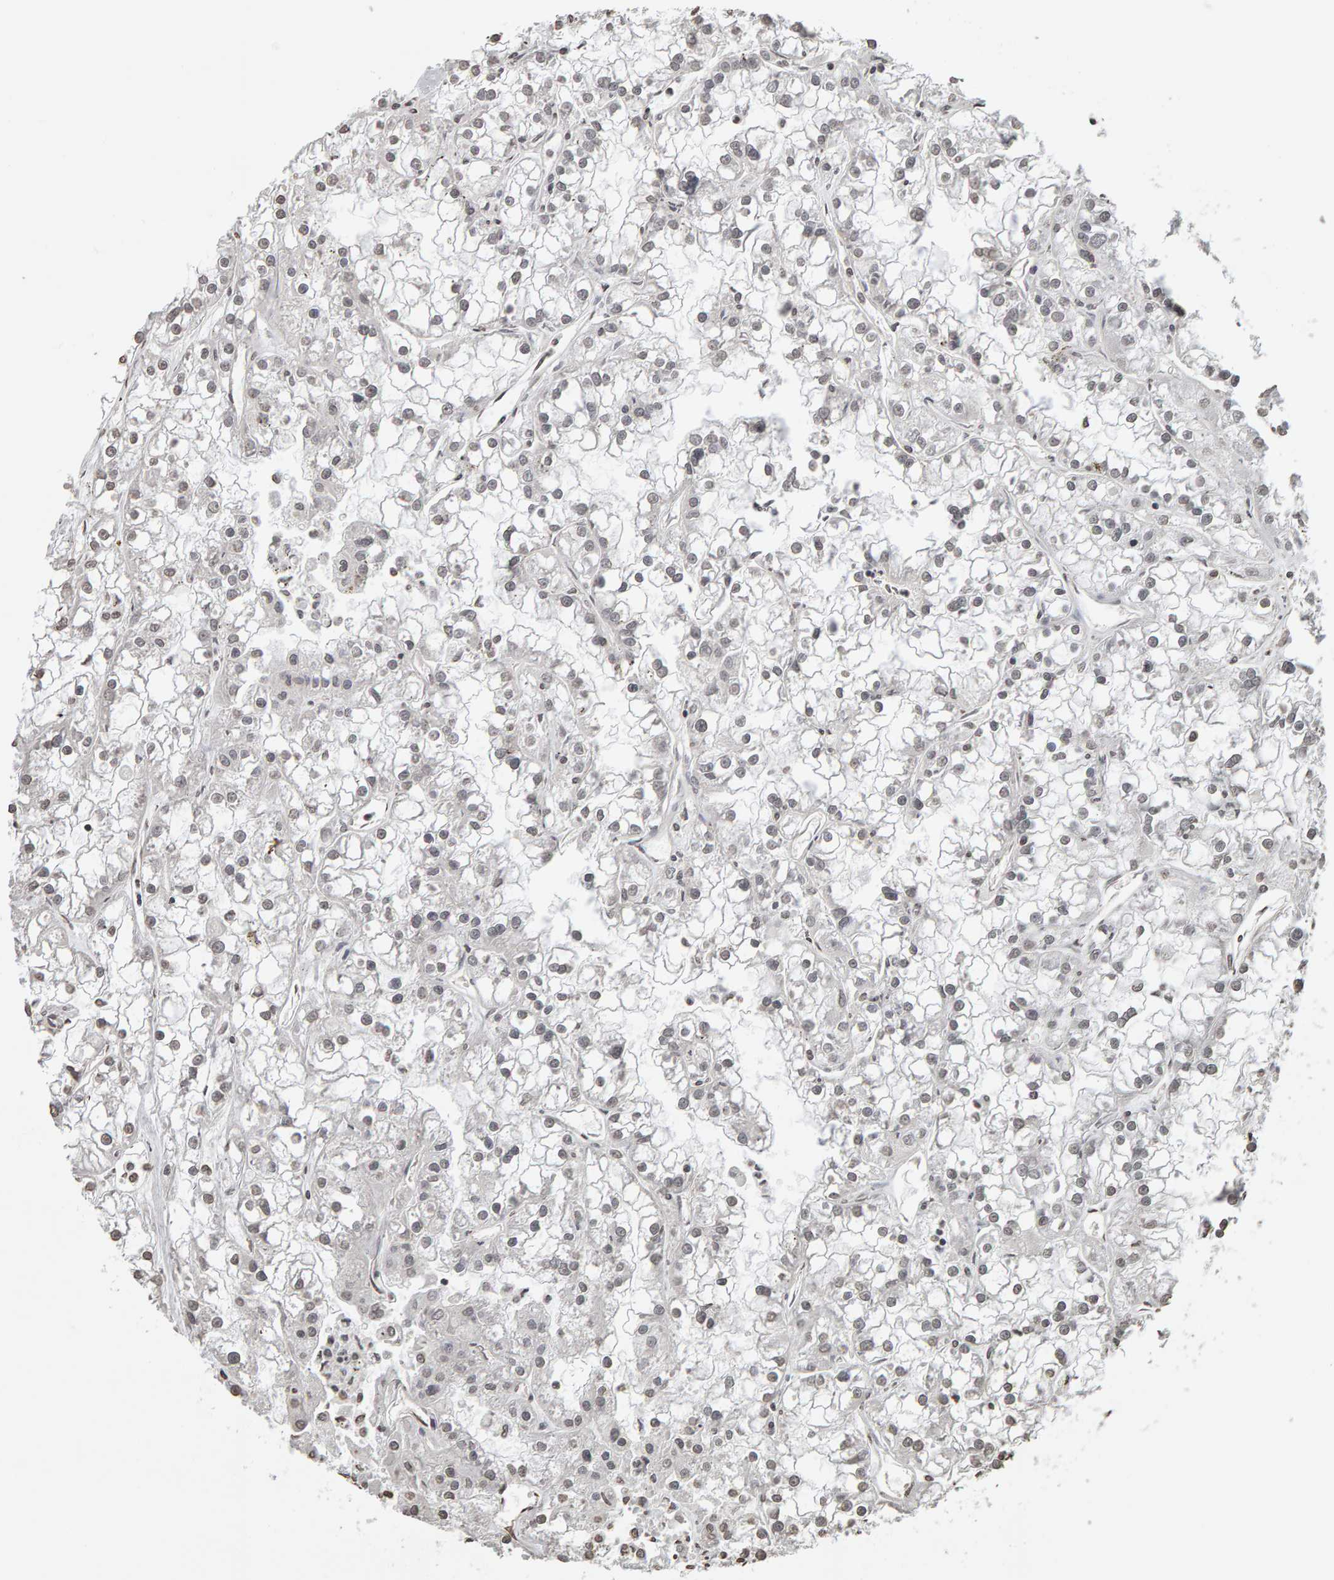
{"staining": {"intensity": "weak", "quantity": ">75%", "location": "nuclear"}, "tissue": "renal cancer", "cell_type": "Tumor cells", "image_type": "cancer", "snomed": [{"axis": "morphology", "description": "Adenocarcinoma, NOS"}, {"axis": "topography", "description": "Kidney"}], "caption": "A histopathology image of human adenocarcinoma (renal) stained for a protein shows weak nuclear brown staining in tumor cells.", "gene": "AFF4", "patient": {"sex": "female", "age": 52}}